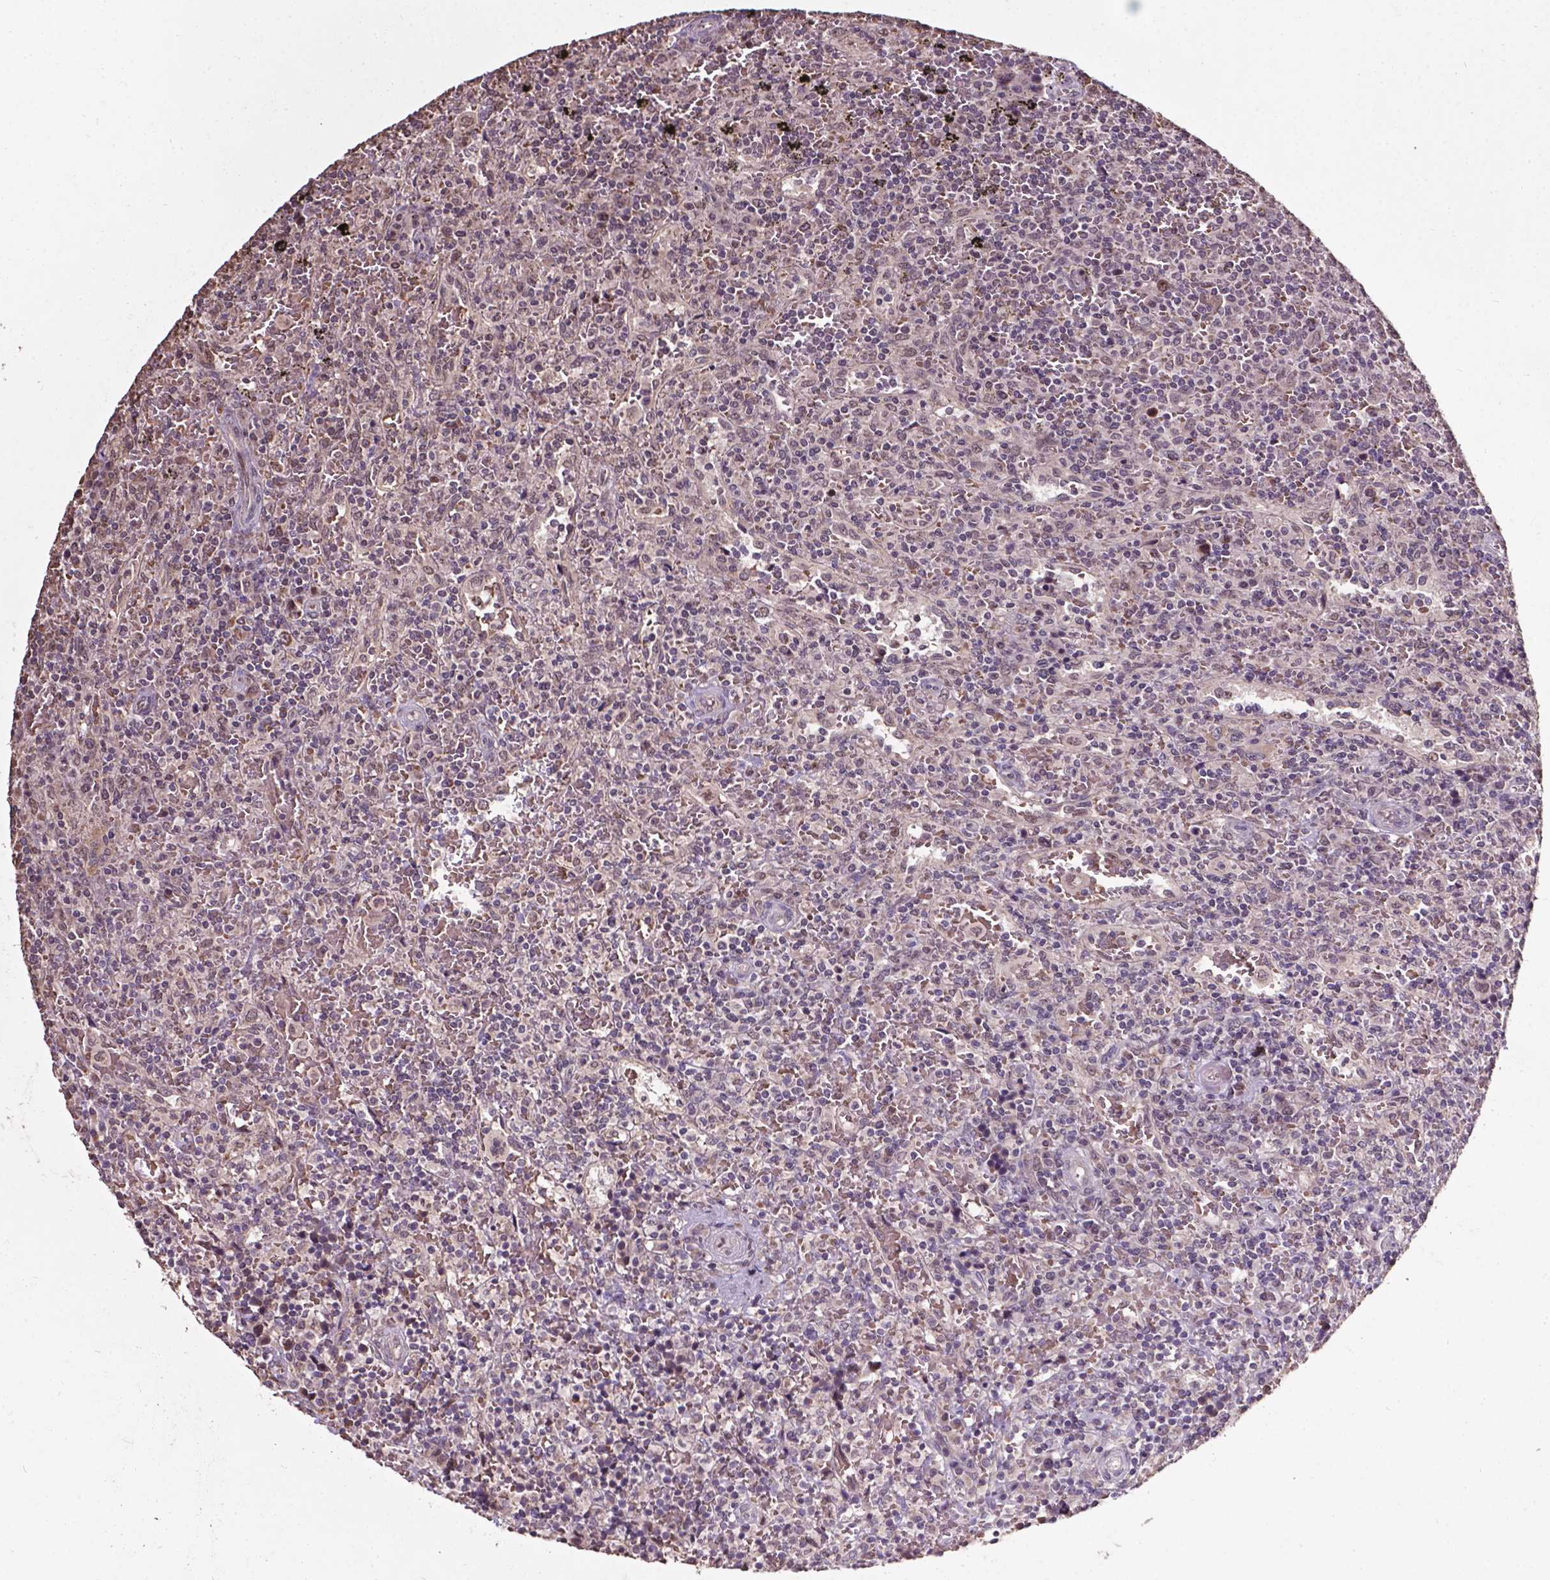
{"staining": {"intensity": "negative", "quantity": "none", "location": "none"}, "tissue": "lymphoma", "cell_type": "Tumor cells", "image_type": "cancer", "snomed": [{"axis": "morphology", "description": "Malignant lymphoma, non-Hodgkin's type, Low grade"}, {"axis": "topography", "description": "Spleen"}], "caption": "Immunohistochemistry of human malignant lymphoma, non-Hodgkin's type (low-grade) reveals no positivity in tumor cells. (DAB (3,3'-diaminobenzidine) immunohistochemistry, high magnification).", "gene": "GLRA2", "patient": {"sex": "male", "age": 62}}